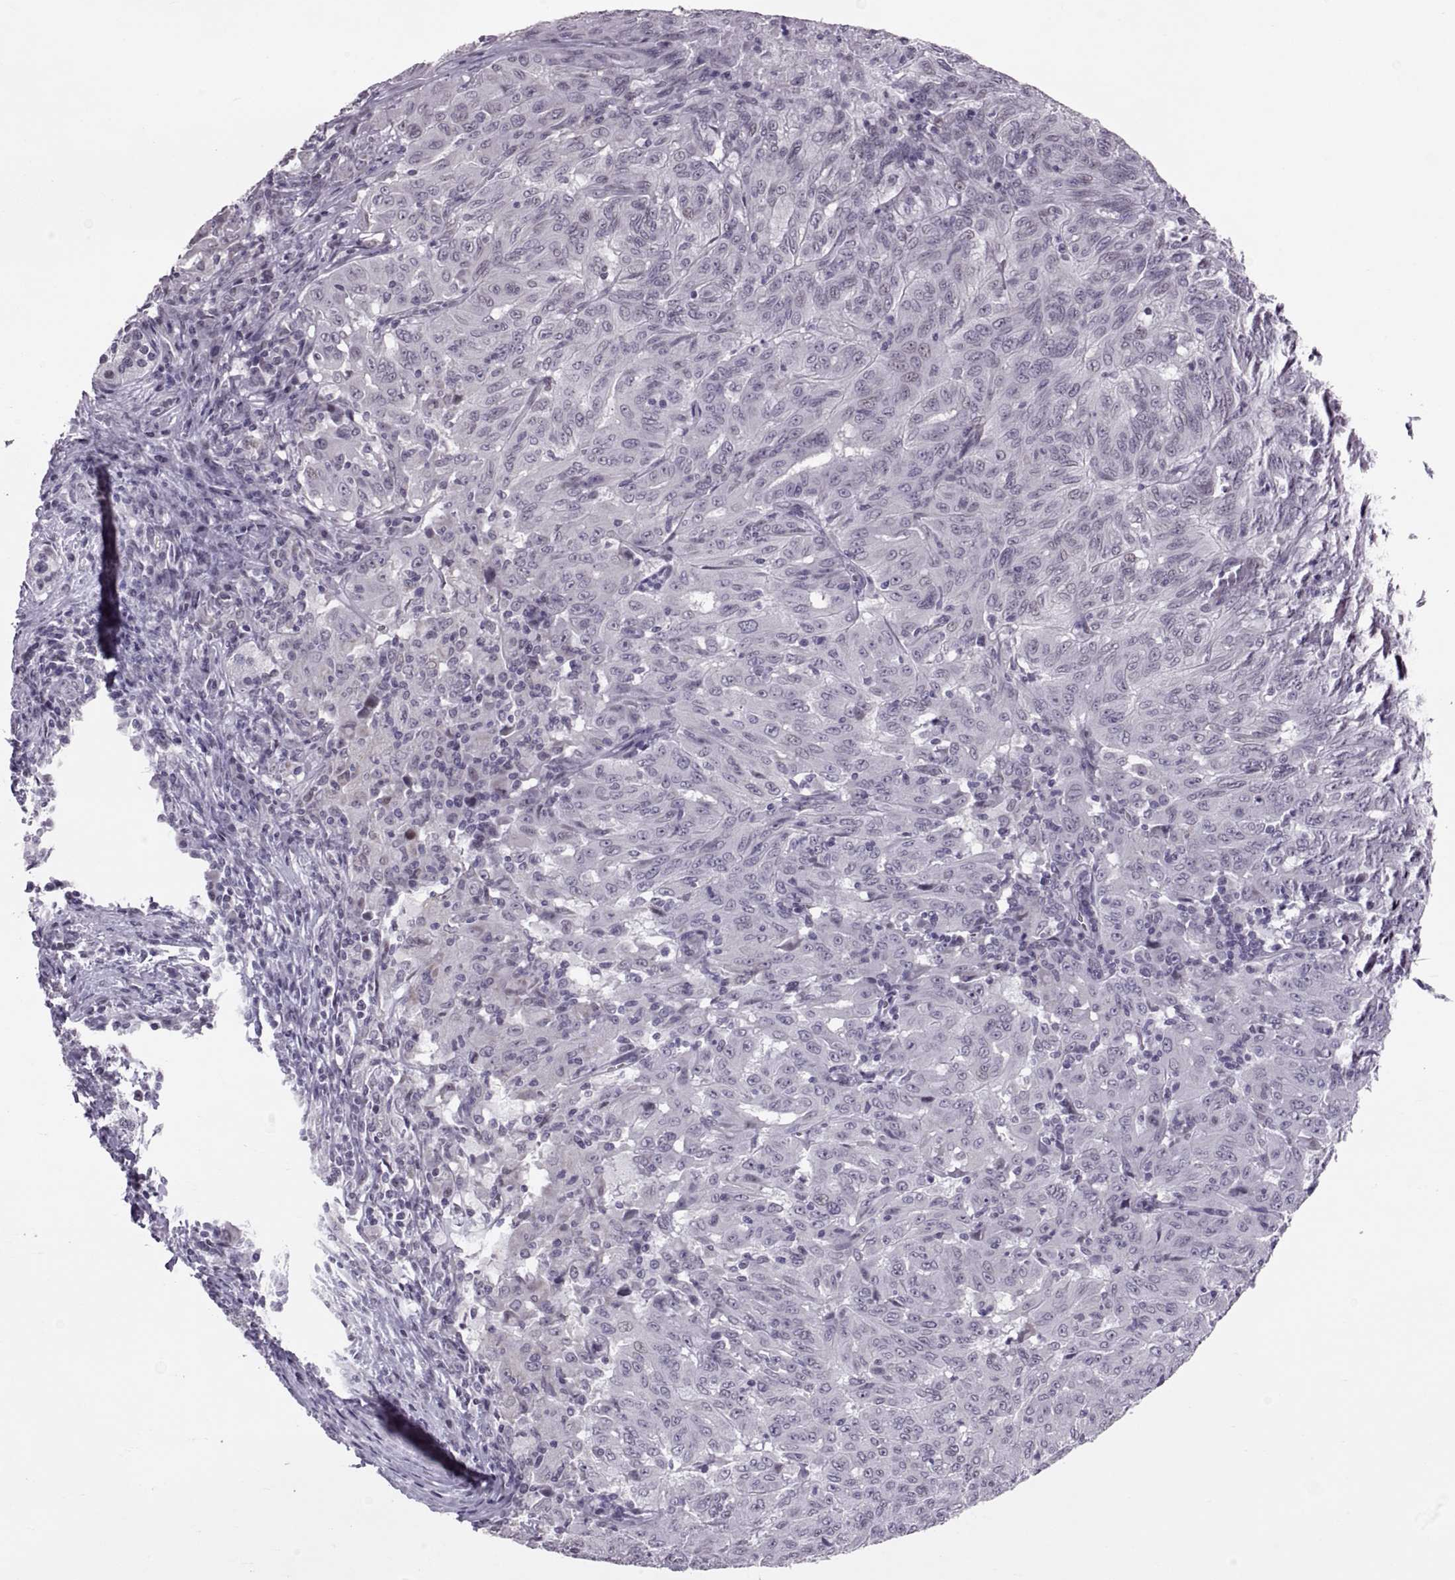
{"staining": {"intensity": "negative", "quantity": "none", "location": "none"}, "tissue": "pancreatic cancer", "cell_type": "Tumor cells", "image_type": "cancer", "snomed": [{"axis": "morphology", "description": "Adenocarcinoma, NOS"}, {"axis": "topography", "description": "Pancreas"}], "caption": "Protein analysis of pancreatic adenocarcinoma reveals no significant staining in tumor cells. (DAB IHC with hematoxylin counter stain).", "gene": "KRT77", "patient": {"sex": "male", "age": 63}}